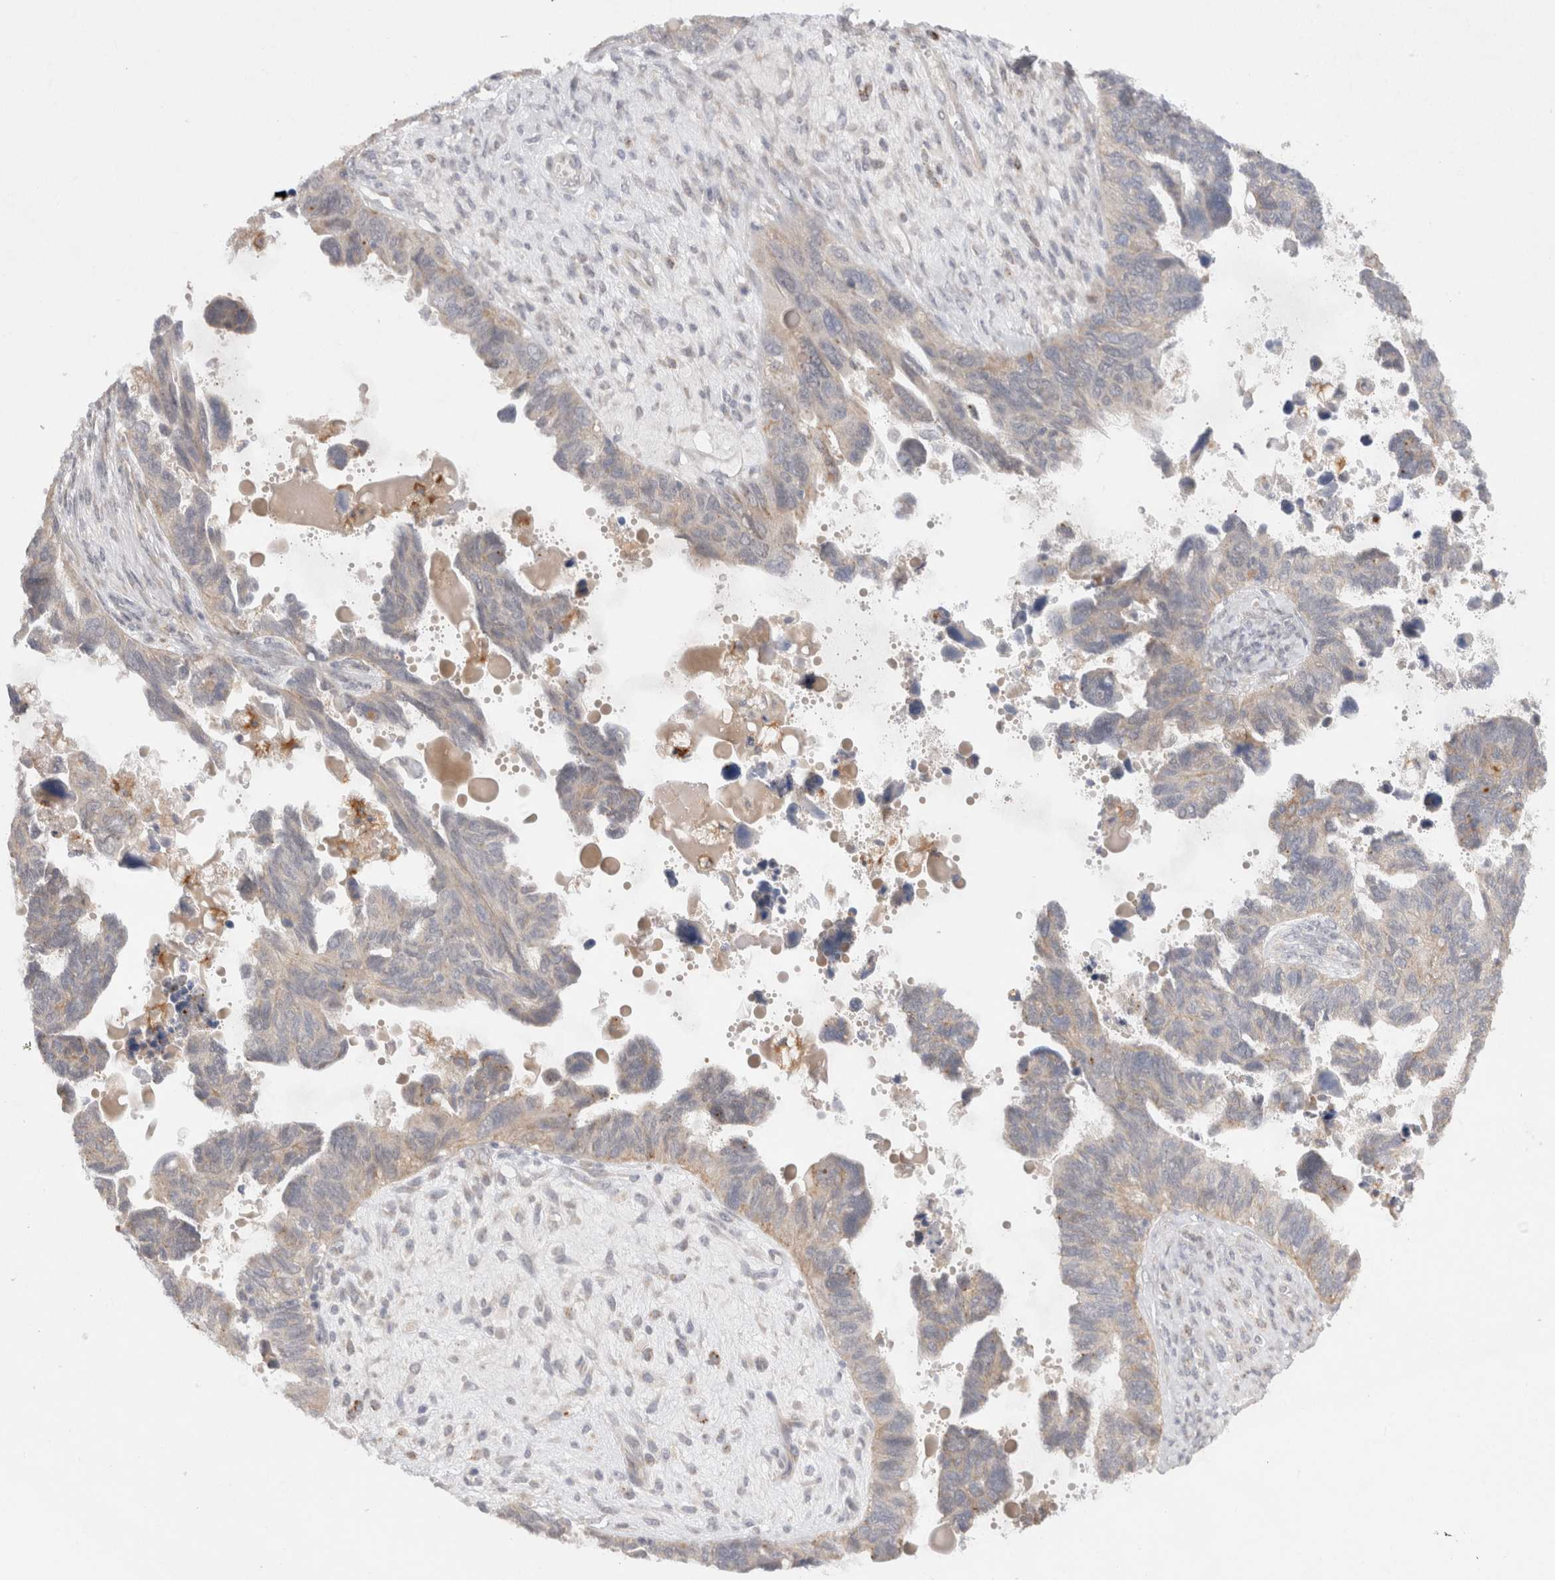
{"staining": {"intensity": "weak", "quantity": "<25%", "location": "cytoplasmic/membranous"}, "tissue": "ovarian cancer", "cell_type": "Tumor cells", "image_type": "cancer", "snomed": [{"axis": "morphology", "description": "Cystadenocarcinoma, serous, NOS"}, {"axis": "topography", "description": "Ovary"}], "caption": "A photomicrograph of serous cystadenocarcinoma (ovarian) stained for a protein reveals no brown staining in tumor cells. (DAB (3,3'-diaminobenzidine) IHC with hematoxylin counter stain).", "gene": "NPC1", "patient": {"sex": "female", "age": 79}}